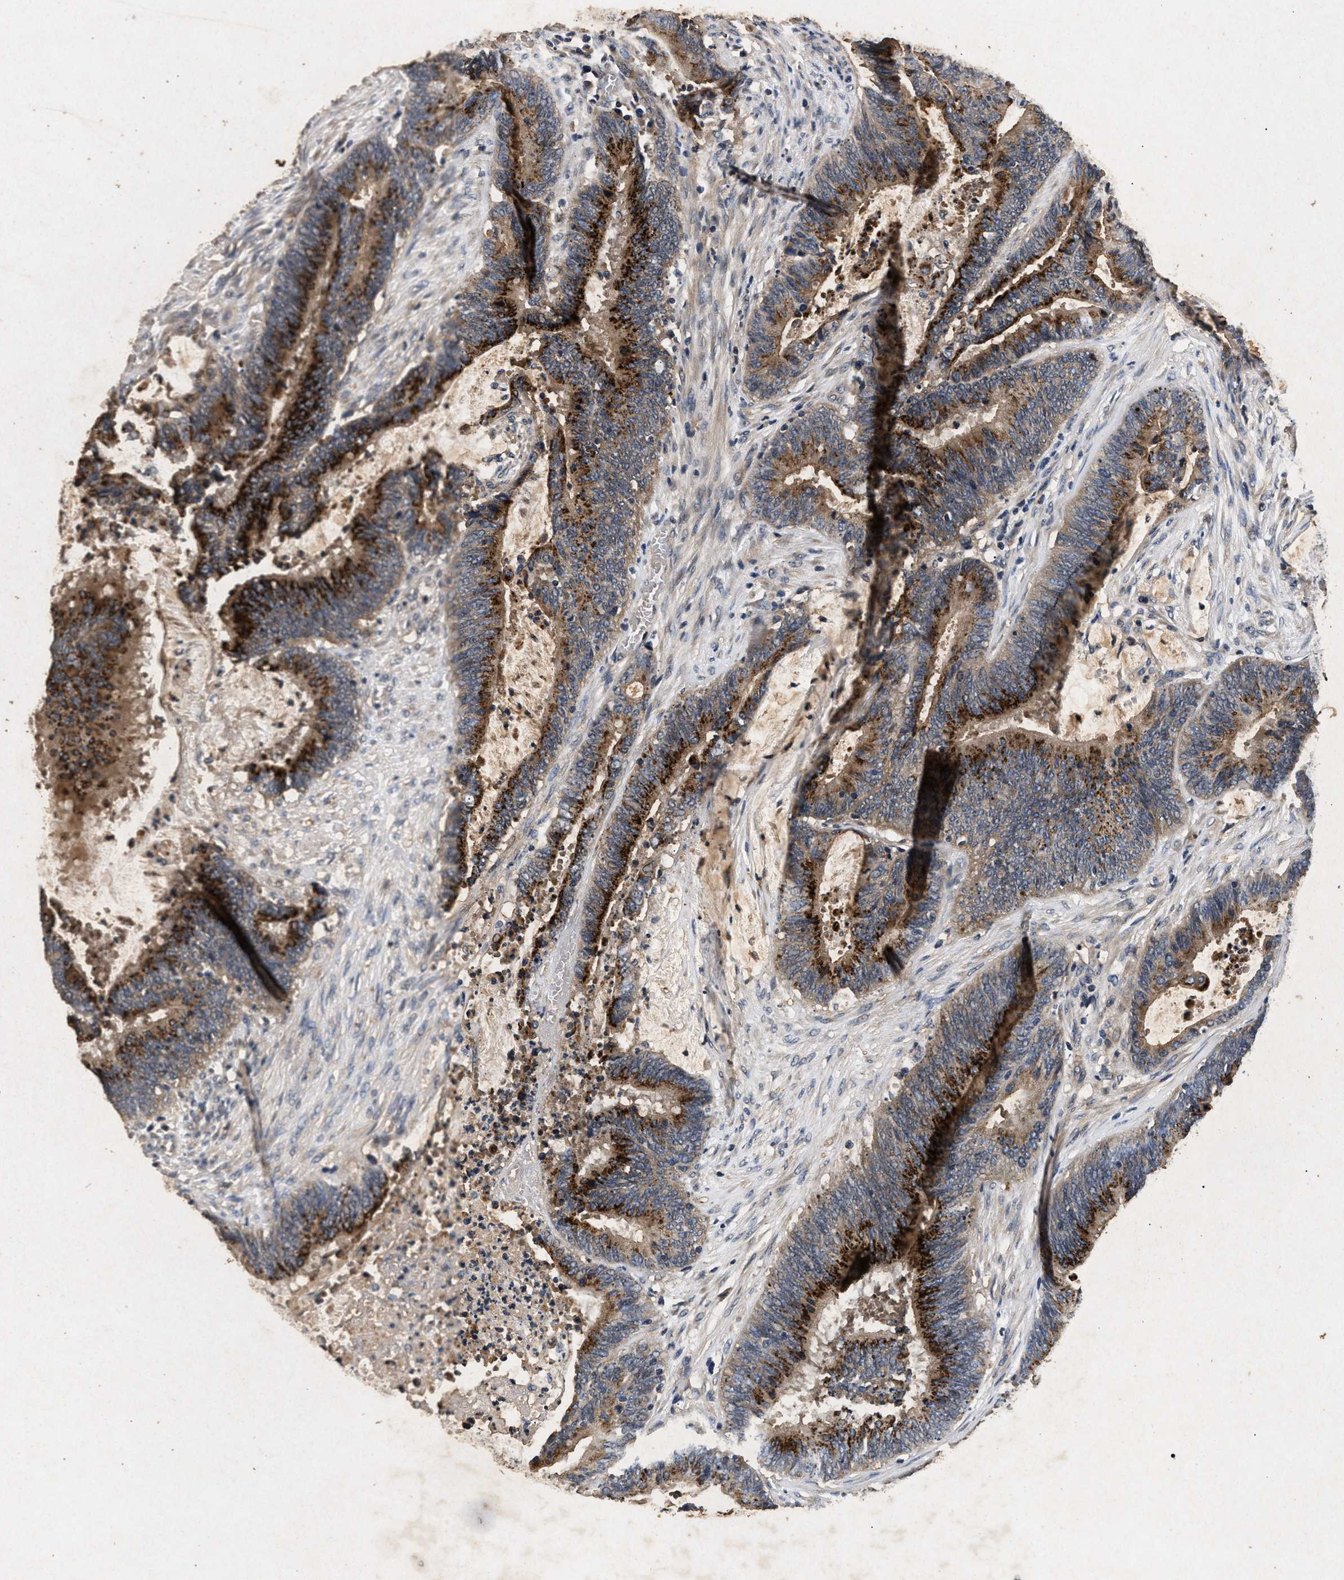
{"staining": {"intensity": "strong", "quantity": ">75%", "location": "cytoplasmic/membranous"}, "tissue": "colorectal cancer", "cell_type": "Tumor cells", "image_type": "cancer", "snomed": [{"axis": "morphology", "description": "Adenocarcinoma, NOS"}, {"axis": "topography", "description": "Rectum"}], "caption": "Strong cytoplasmic/membranous expression is appreciated in about >75% of tumor cells in adenocarcinoma (colorectal).", "gene": "PPP1CC", "patient": {"sex": "female", "age": 66}}